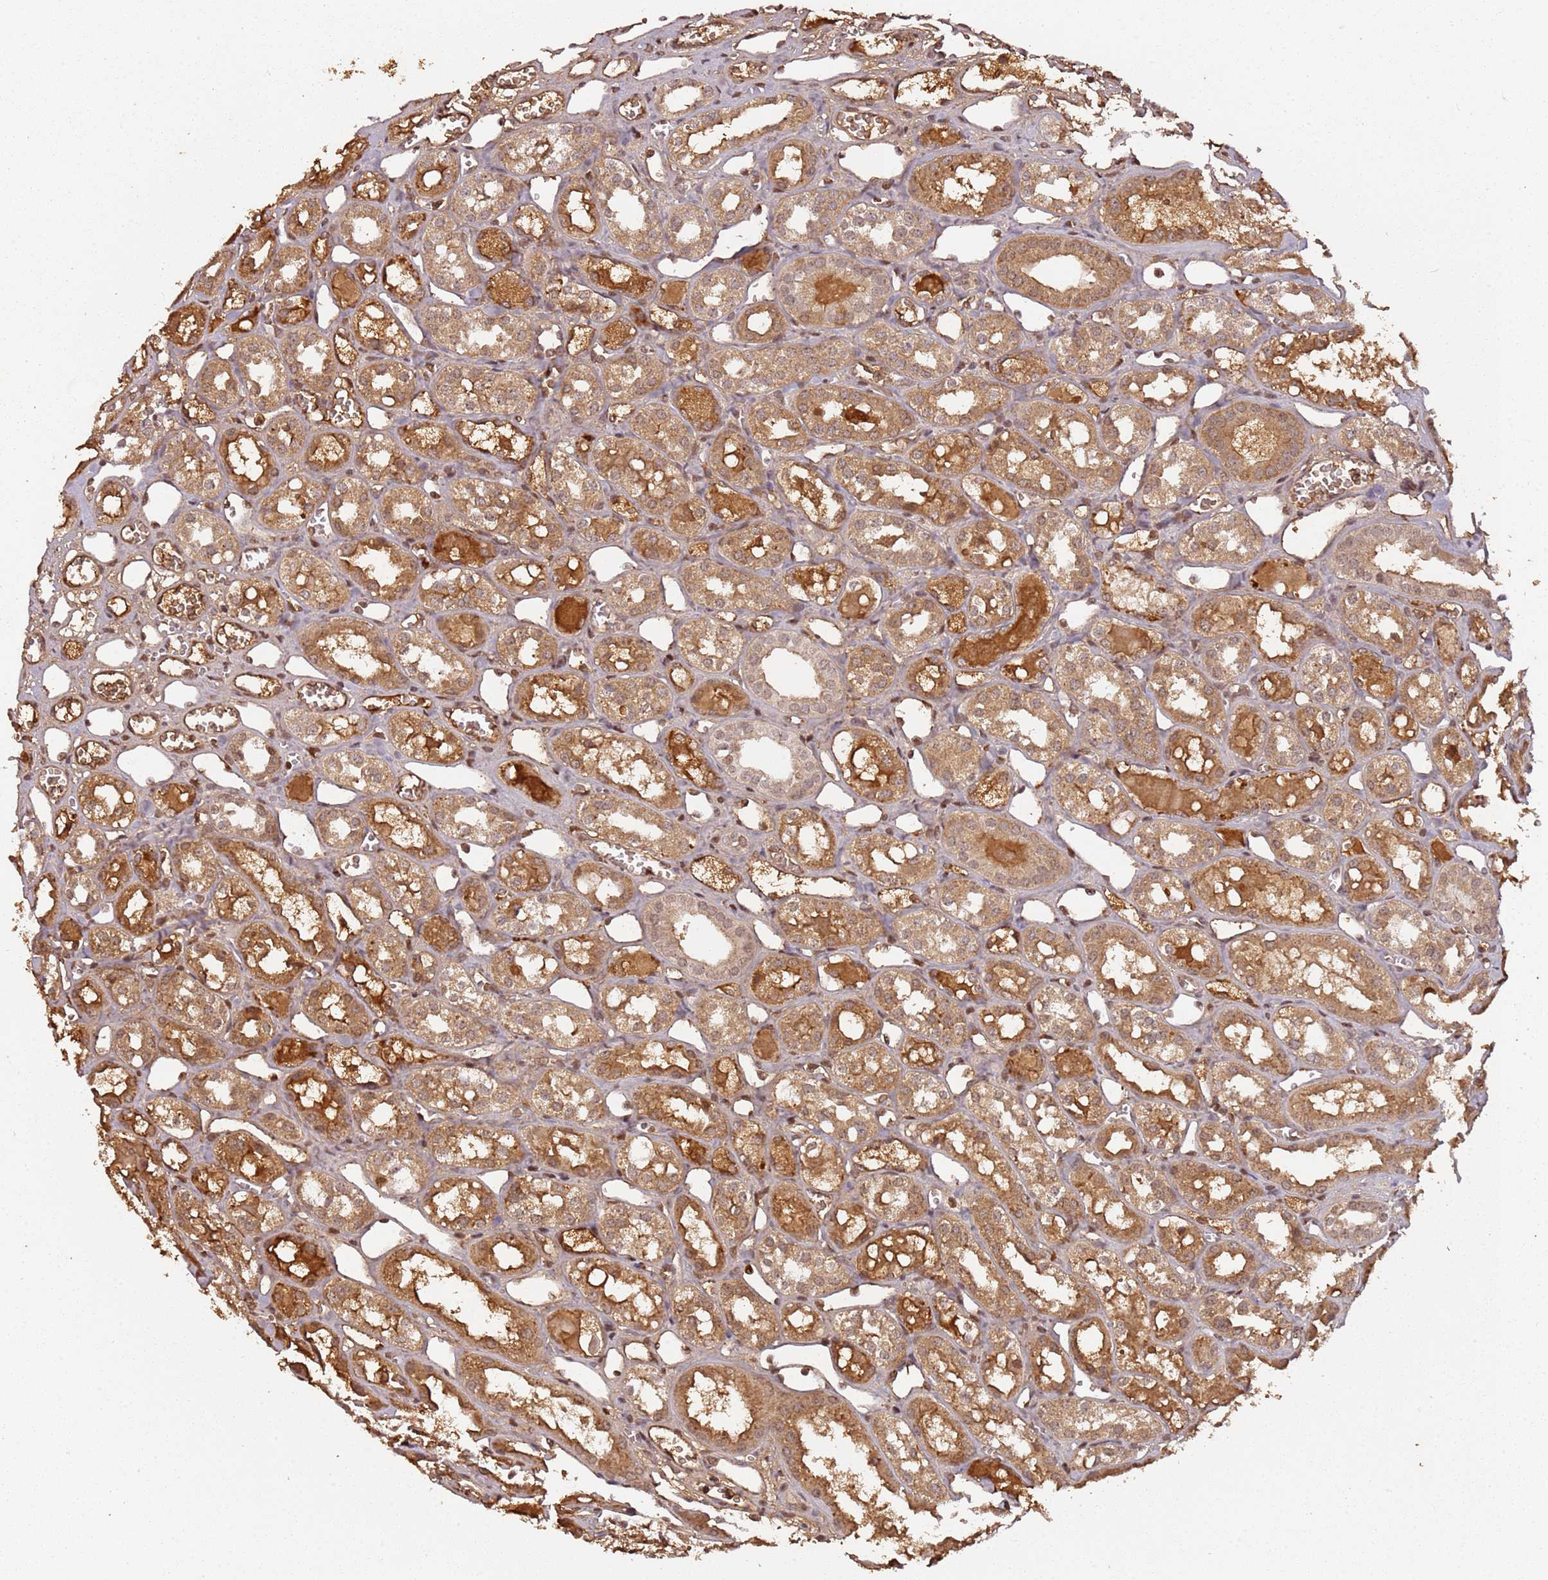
{"staining": {"intensity": "moderate", "quantity": "<25%", "location": "cytoplasmic/membranous,nuclear"}, "tissue": "kidney", "cell_type": "Cells in glomeruli", "image_type": "normal", "snomed": [{"axis": "morphology", "description": "Normal tissue, NOS"}, {"axis": "topography", "description": "Kidney"}], "caption": "This image reveals immunohistochemistry staining of benign human kidney, with low moderate cytoplasmic/membranous,nuclear positivity in about <25% of cells in glomeruli.", "gene": "COL1A2", "patient": {"sex": "male", "age": 16}}